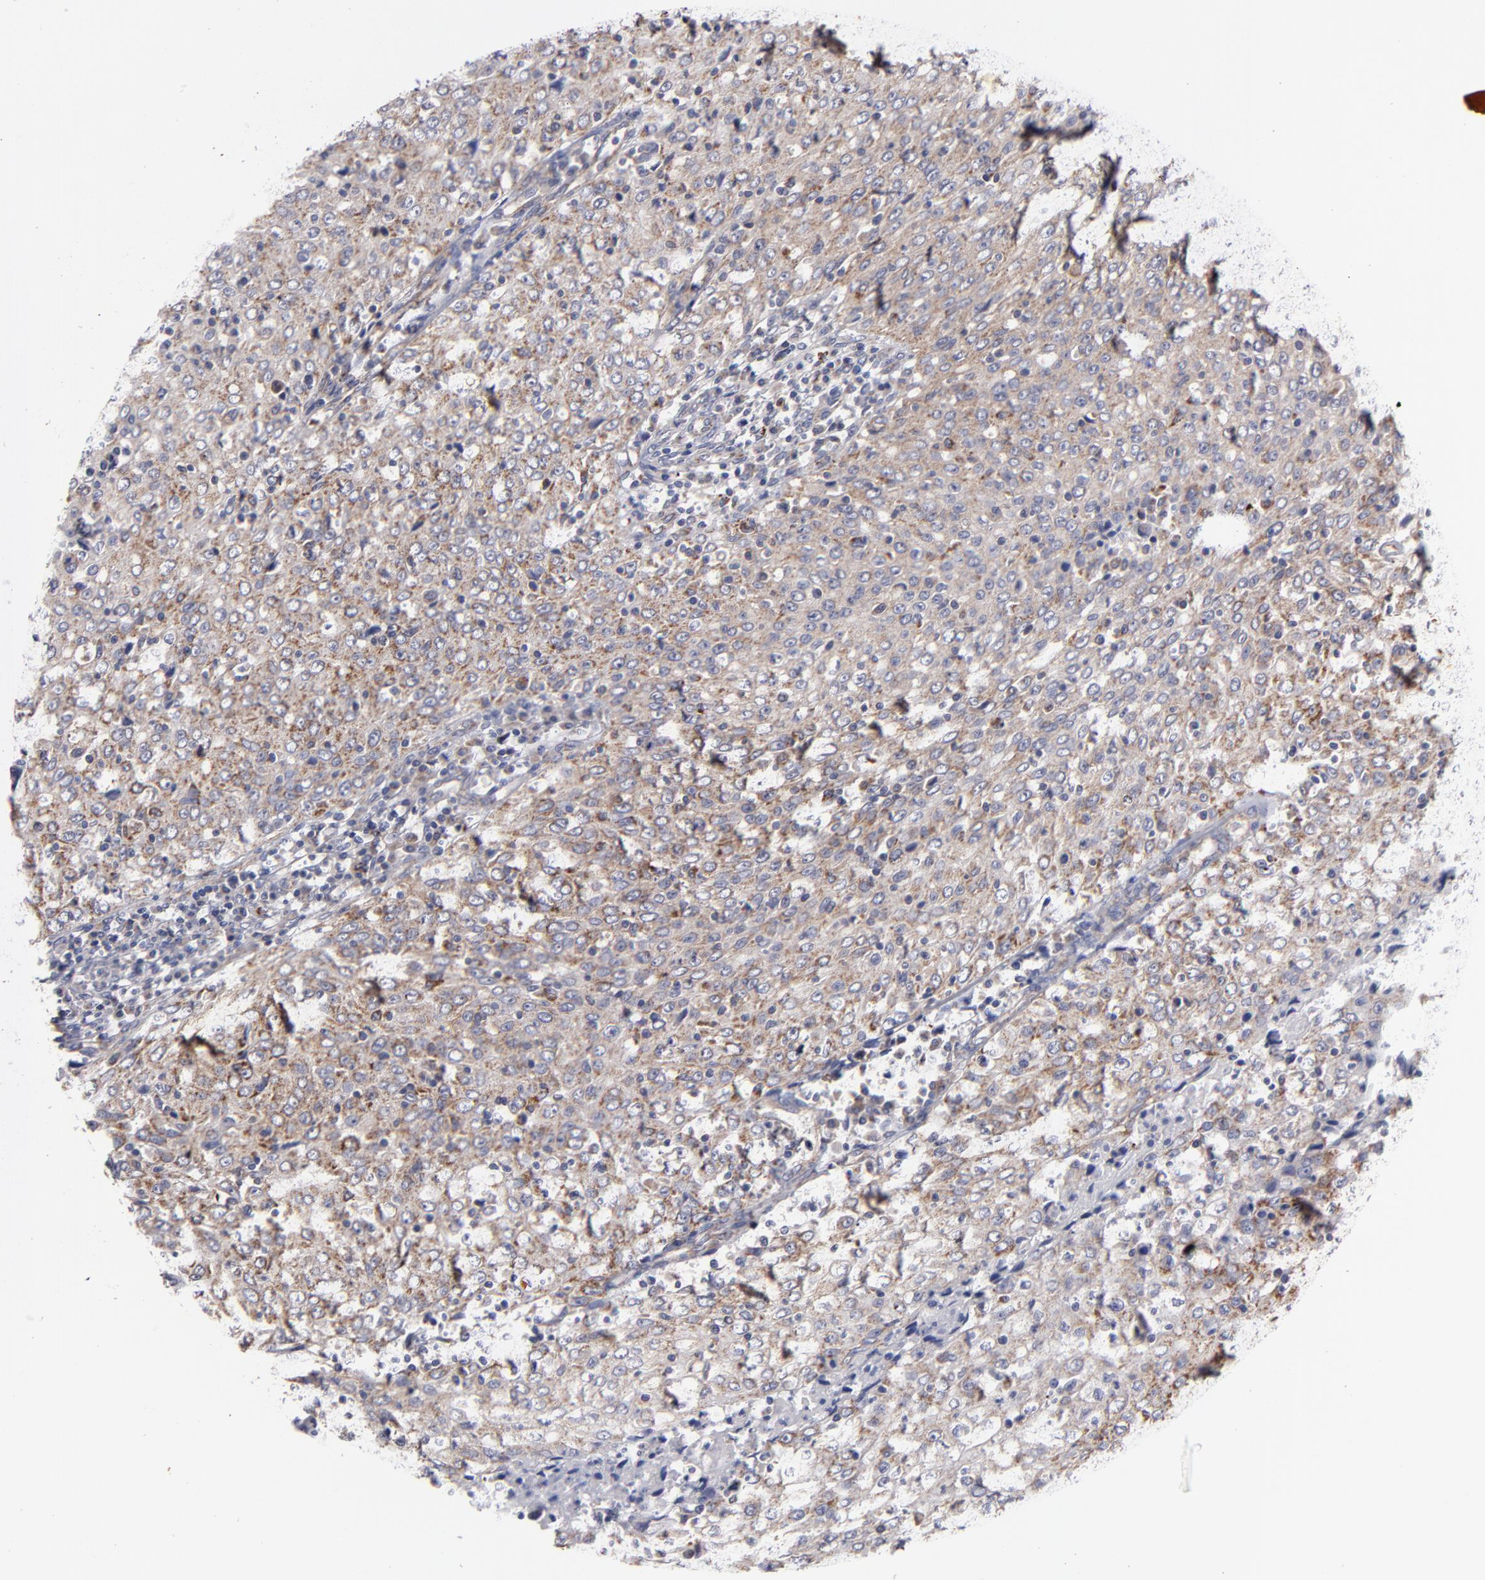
{"staining": {"intensity": "moderate", "quantity": ">75%", "location": "cytoplasmic/membranous"}, "tissue": "cervical cancer", "cell_type": "Tumor cells", "image_type": "cancer", "snomed": [{"axis": "morphology", "description": "Squamous cell carcinoma, NOS"}, {"axis": "topography", "description": "Cervix"}], "caption": "Moderate cytoplasmic/membranous staining for a protein is appreciated in approximately >75% of tumor cells of cervical squamous cell carcinoma using immunohistochemistry.", "gene": "HCCS", "patient": {"sex": "female", "age": 27}}